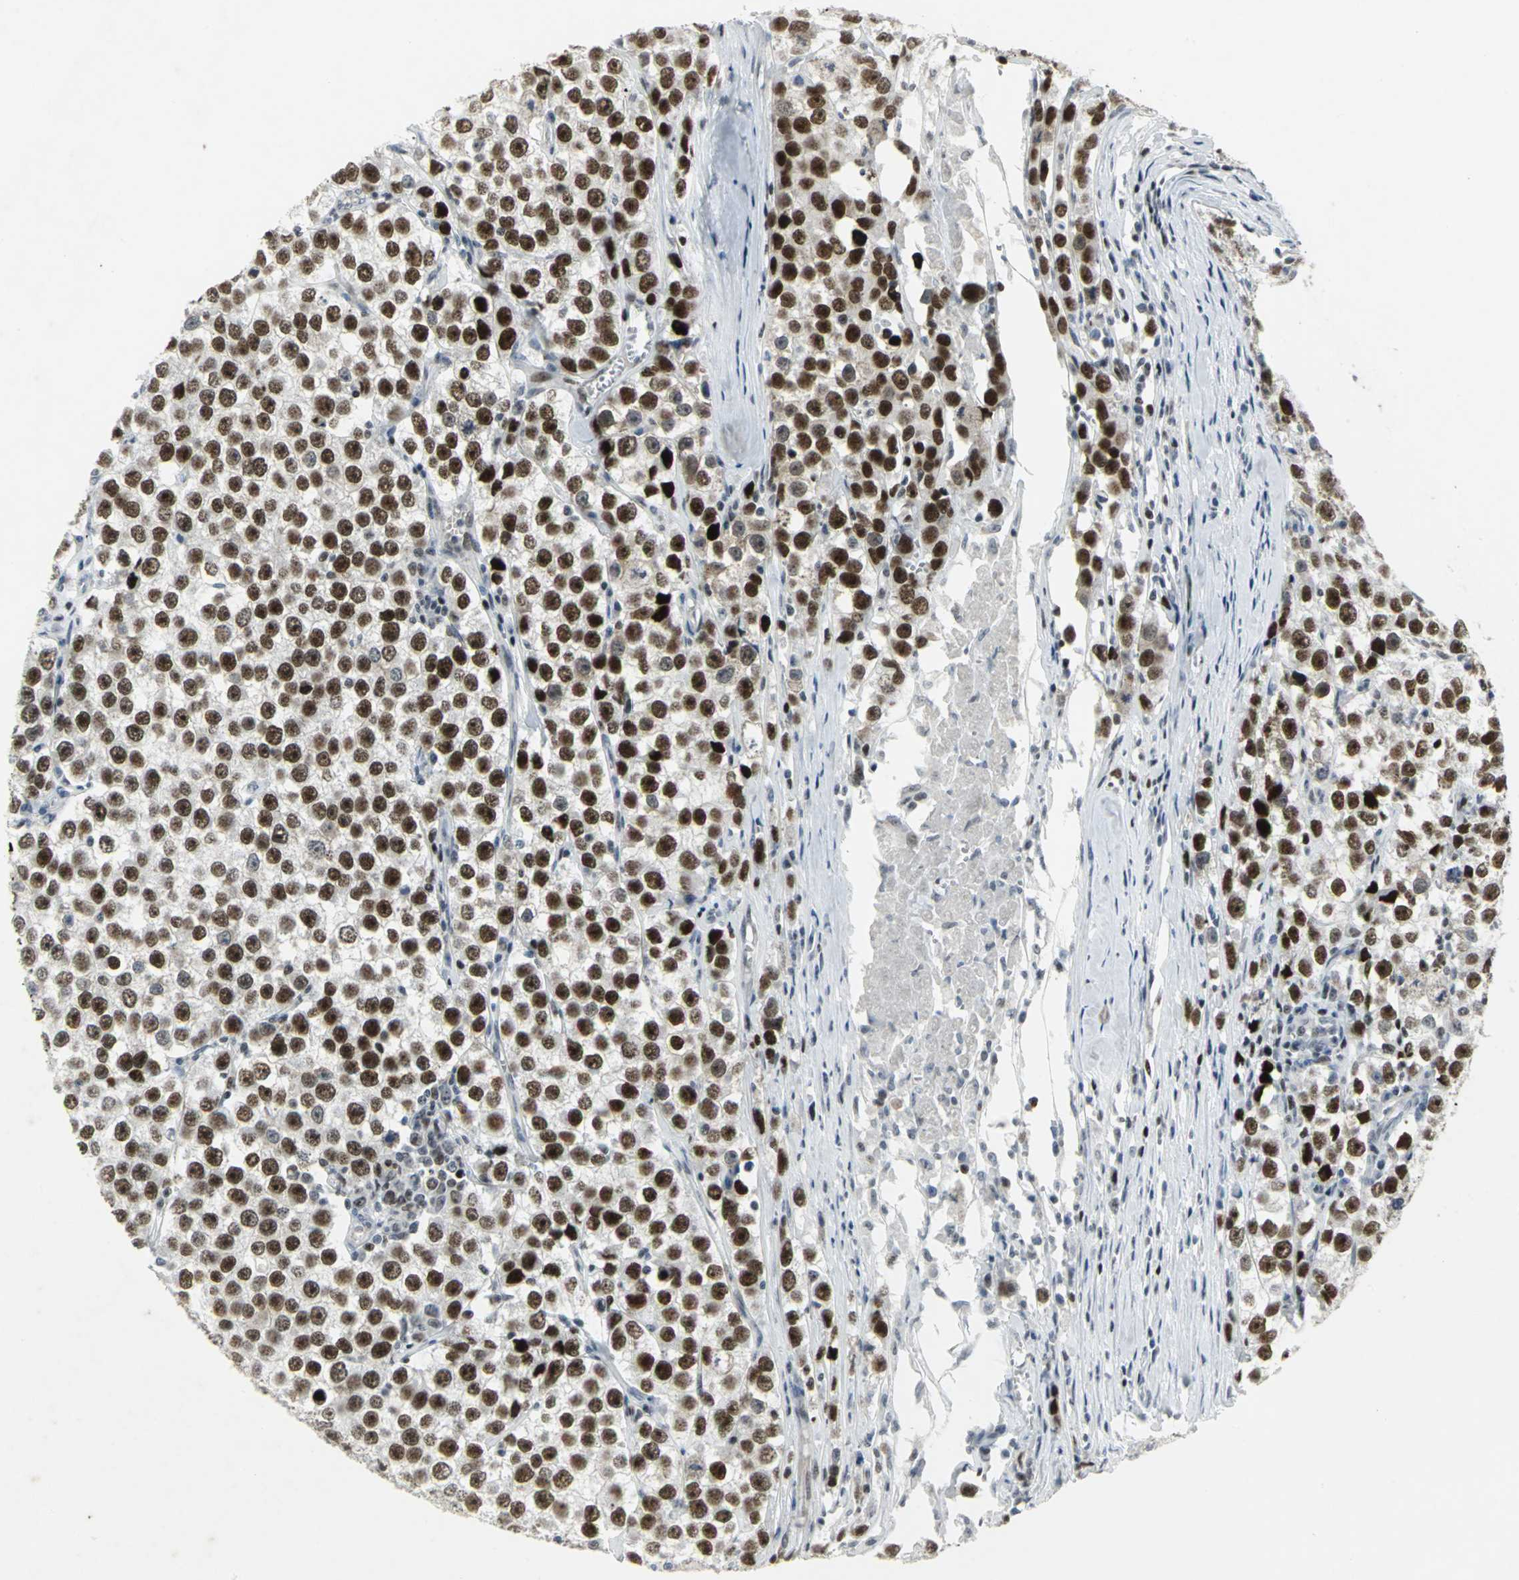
{"staining": {"intensity": "strong", "quantity": ">75%", "location": "nuclear"}, "tissue": "testis cancer", "cell_type": "Tumor cells", "image_type": "cancer", "snomed": [{"axis": "morphology", "description": "Seminoma, NOS"}, {"axis": "morphology", "description": "Carcinoma, Embryonal, NOS"}, {"axis": "topography", "description": "Testis"}], "caption": "This micrograph displays testis embryonal carcinoma stained with IHC to label a protein in brown. The nuclear of tumor cells show strong positivity for the protein. Nuclei are counter-stained blue.", "gene": "RPA1", "patient": {"sex": "male", "age": 52}}